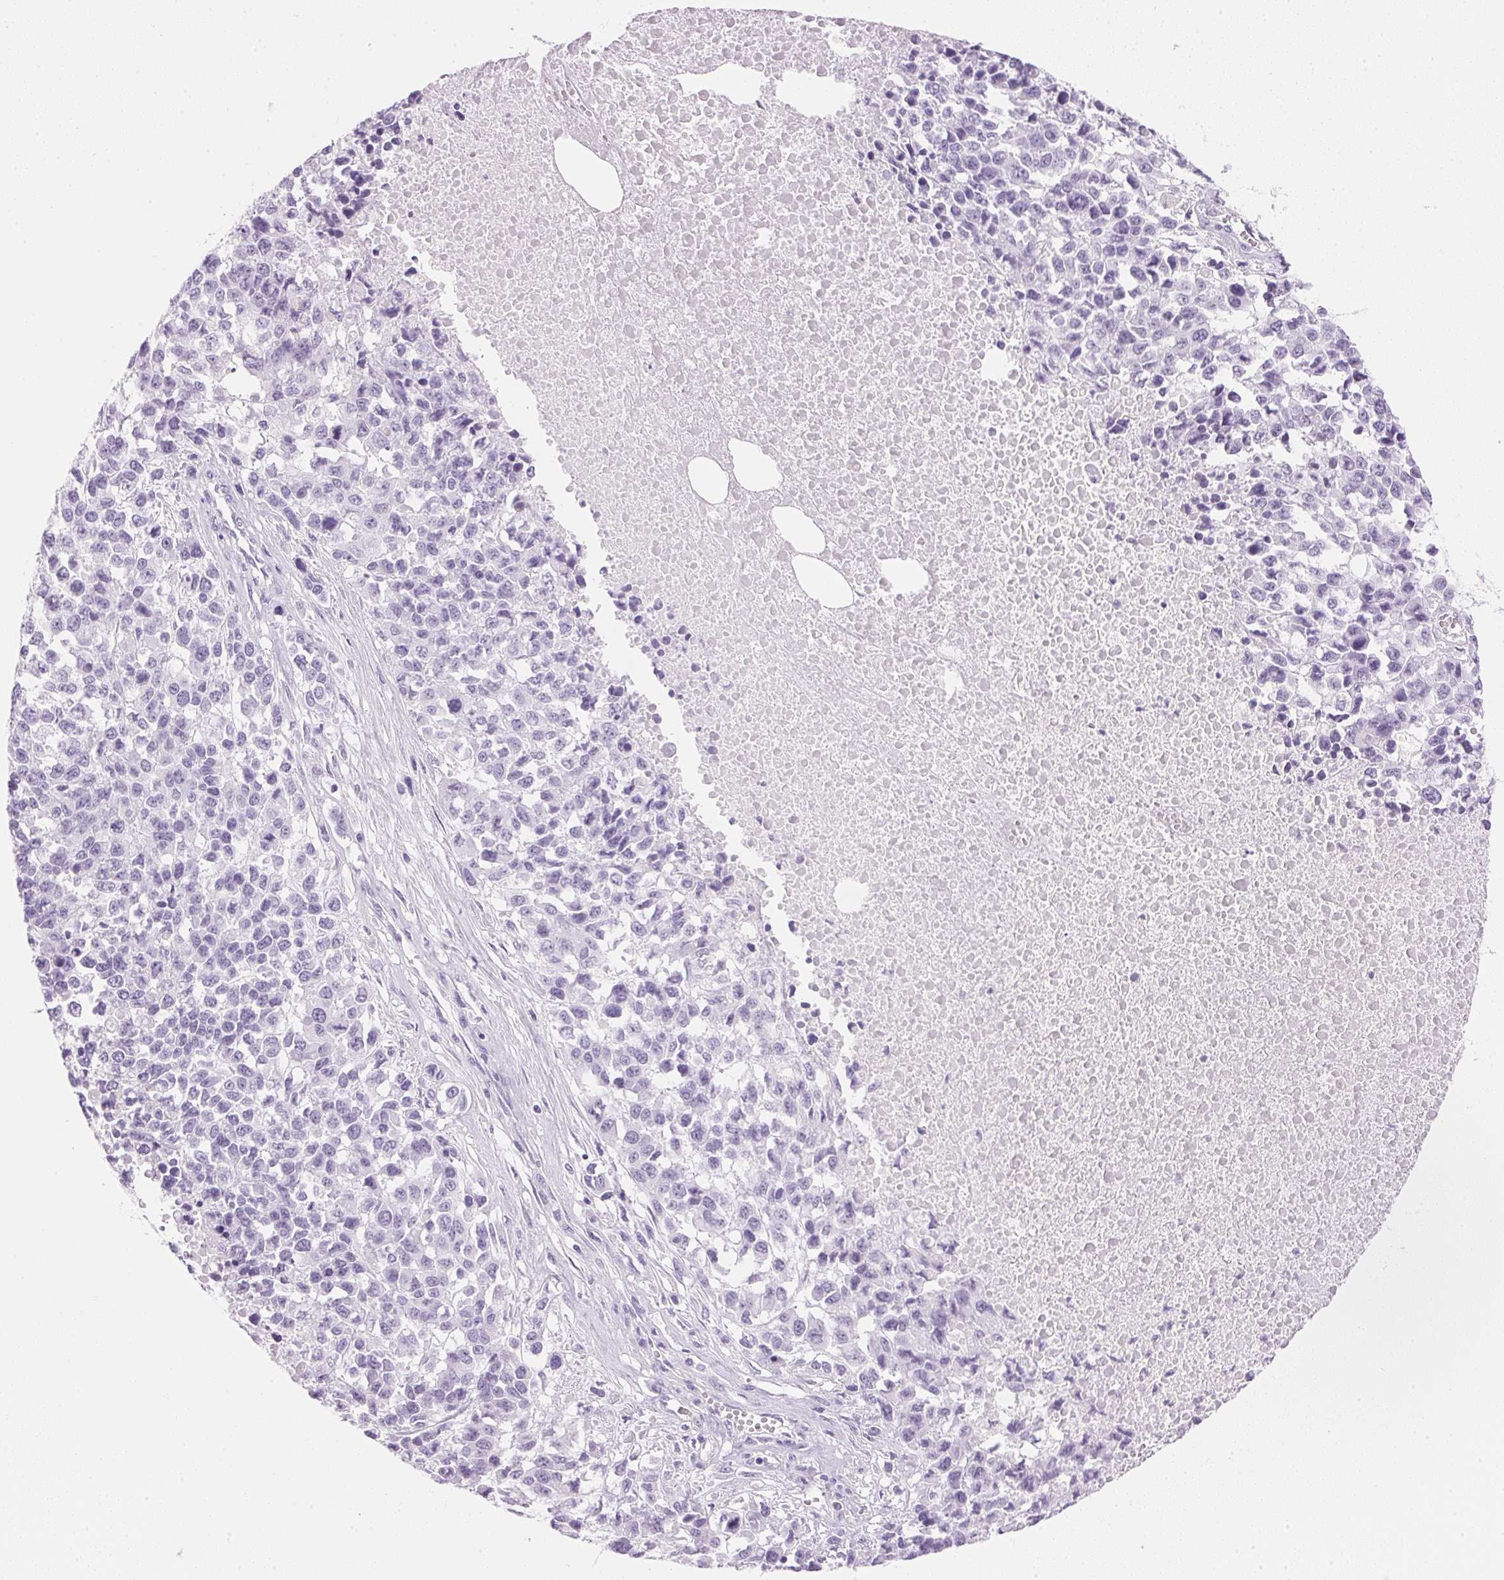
{"staining": {"intensity": "negative", "quantity": "none", "location": "none"}, "tissue": "melanoma", "cell_type": "Tumor cells", "image_type": "cancer", "snomed": [{"axis": "morphology", "description": "Malignant melanoma, Metastatic site"}, {"axis": "topography", "description": "Skin"}], "caption": "An image of melanoma stained for a protein demonstrates no brown staining in tumor cells.", "gene": "IGFBP1", "patient": {"sex": "male", "age": 84}}